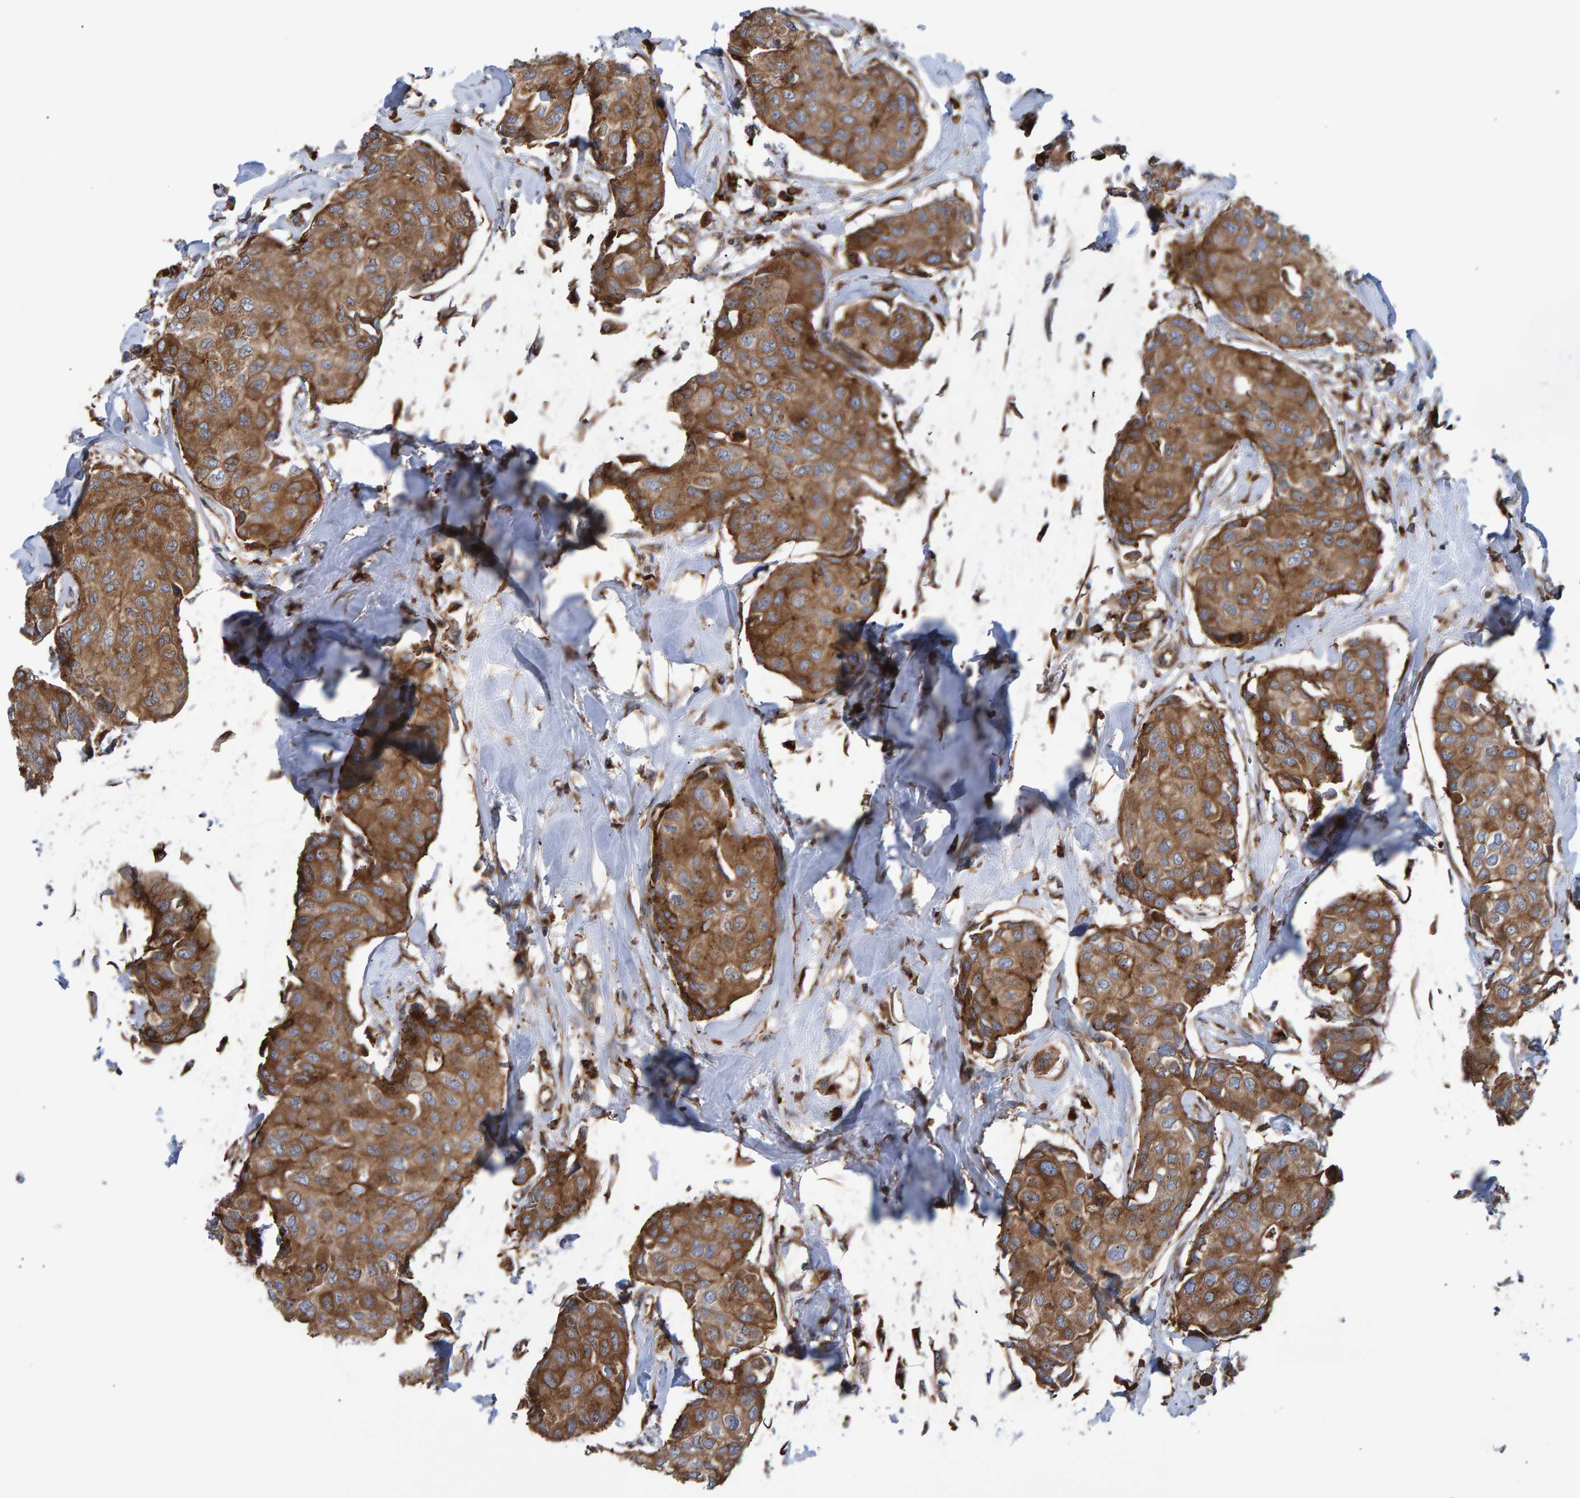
{"staining": {"intensity": "strong", "quantity": ">75%", "location": "cytoplasmic/membranous"}, "tissue": "breast cancer", "cell_type": "Tumor cells", "image_type": "cancer", "snomed": [{"axis": "morphology", "description": "Duct carcinoma"}, {"axis": "topography", "description": "Breast"}], "caption": "Breast cancer was stained to show a protein in brown. There is high levels of strong cytoplasmic/membranous expression in approximately >75% of tumor cells. The protein is stained brown, and the nuclei are stained in blue (DAB IHC with brightfield microscopy, high magnification).", "gene": "FAM117A", "patient": {"sex": "female", "age": 80}}